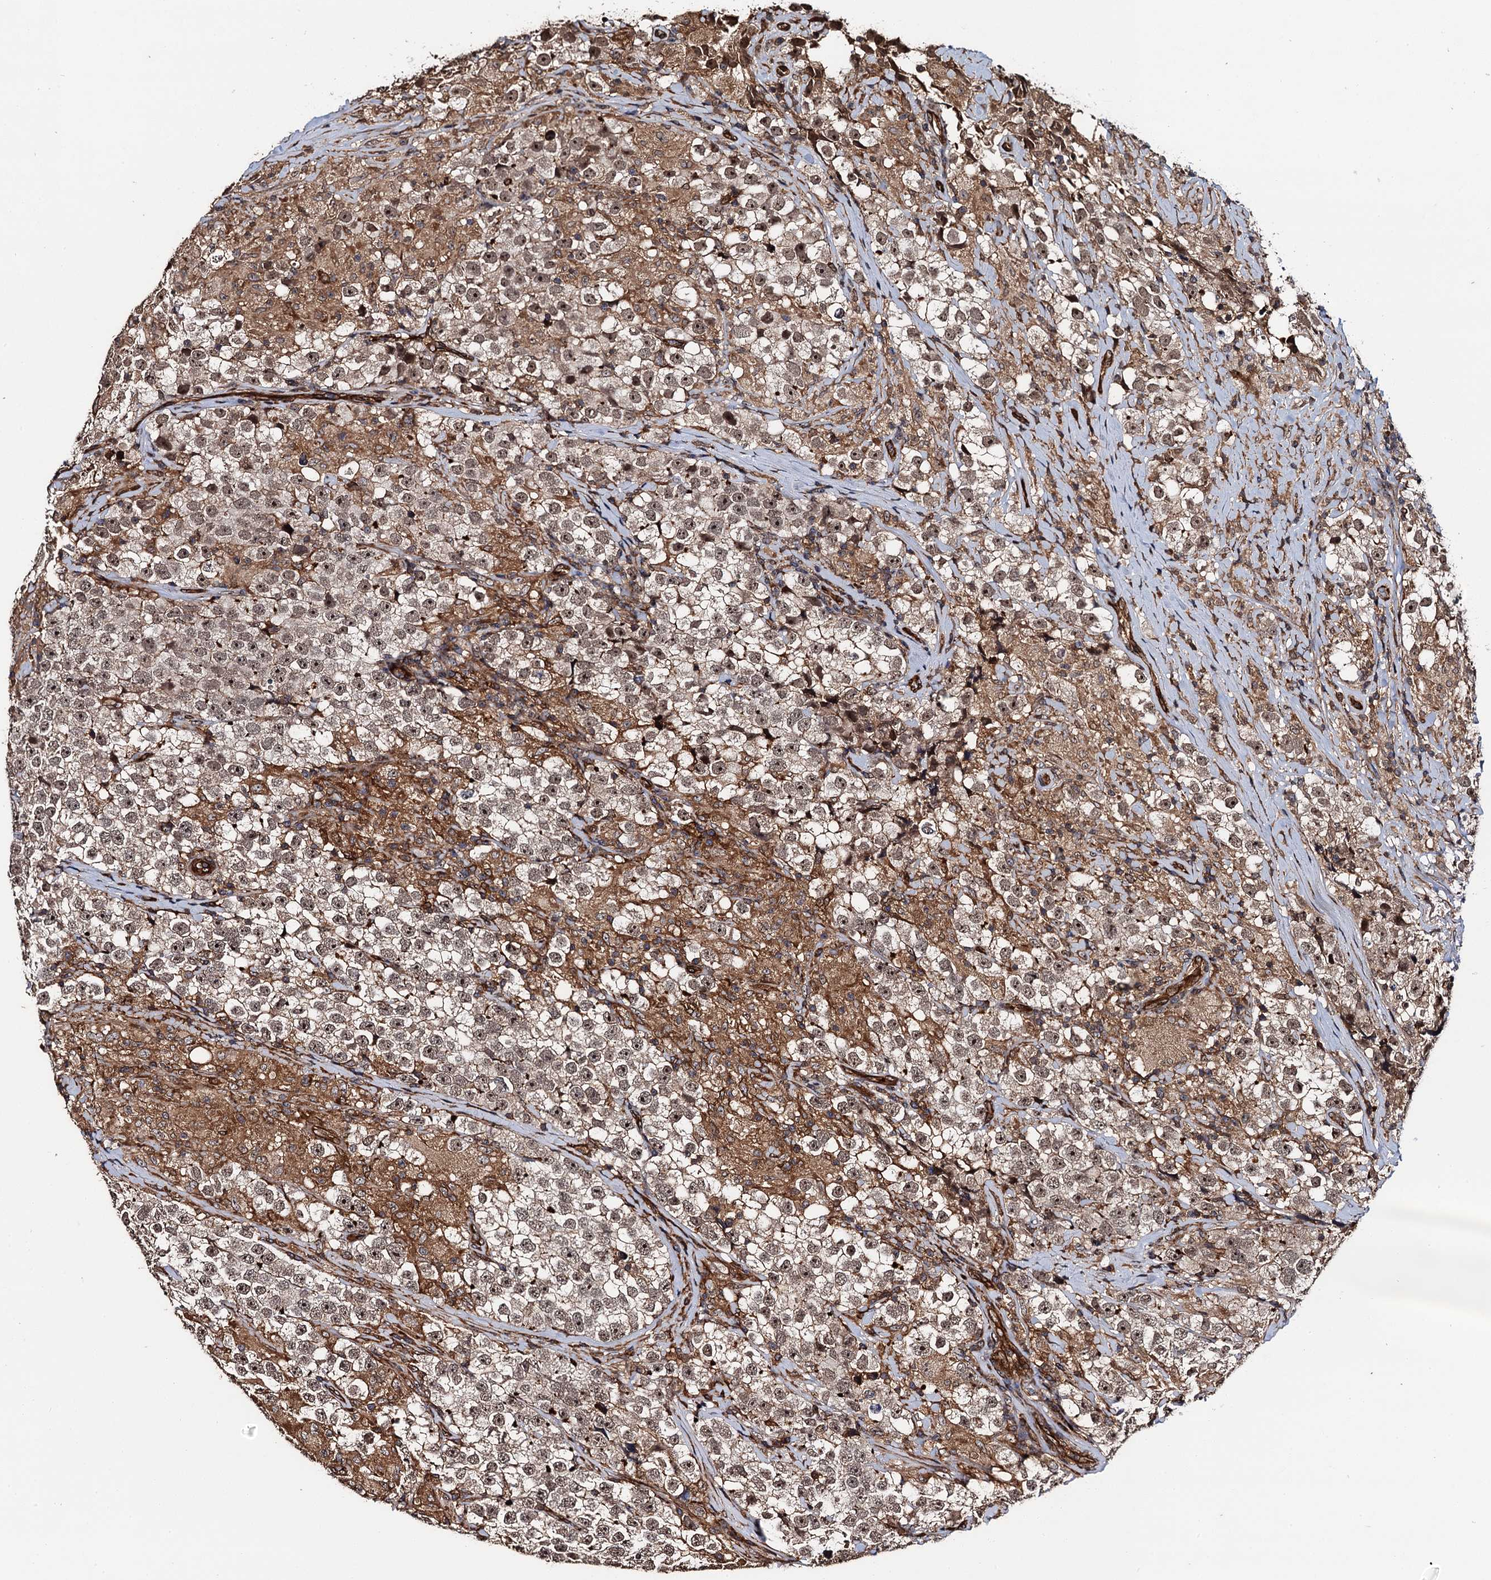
{"staining": {"intensity": "moderate", "quantity": ">75%", "location": "cytoplasmic/membranous,nuclear"}, "tissue": "testis cancer", "cell_type": "Tumor cells", "image_type": "cancer", "snomed": [{"axis": "morphology", "description": "Seminoma, NOS"}, {"axis": "topography", "description": "Testis"}], "caption": "A brown stain shows moderate cytoplasmic/membranous and nuclear expression of a protein in human testis cancer tumor cells.", "gene": "BORA", "patient": {"sex": "male", "age": 46}}